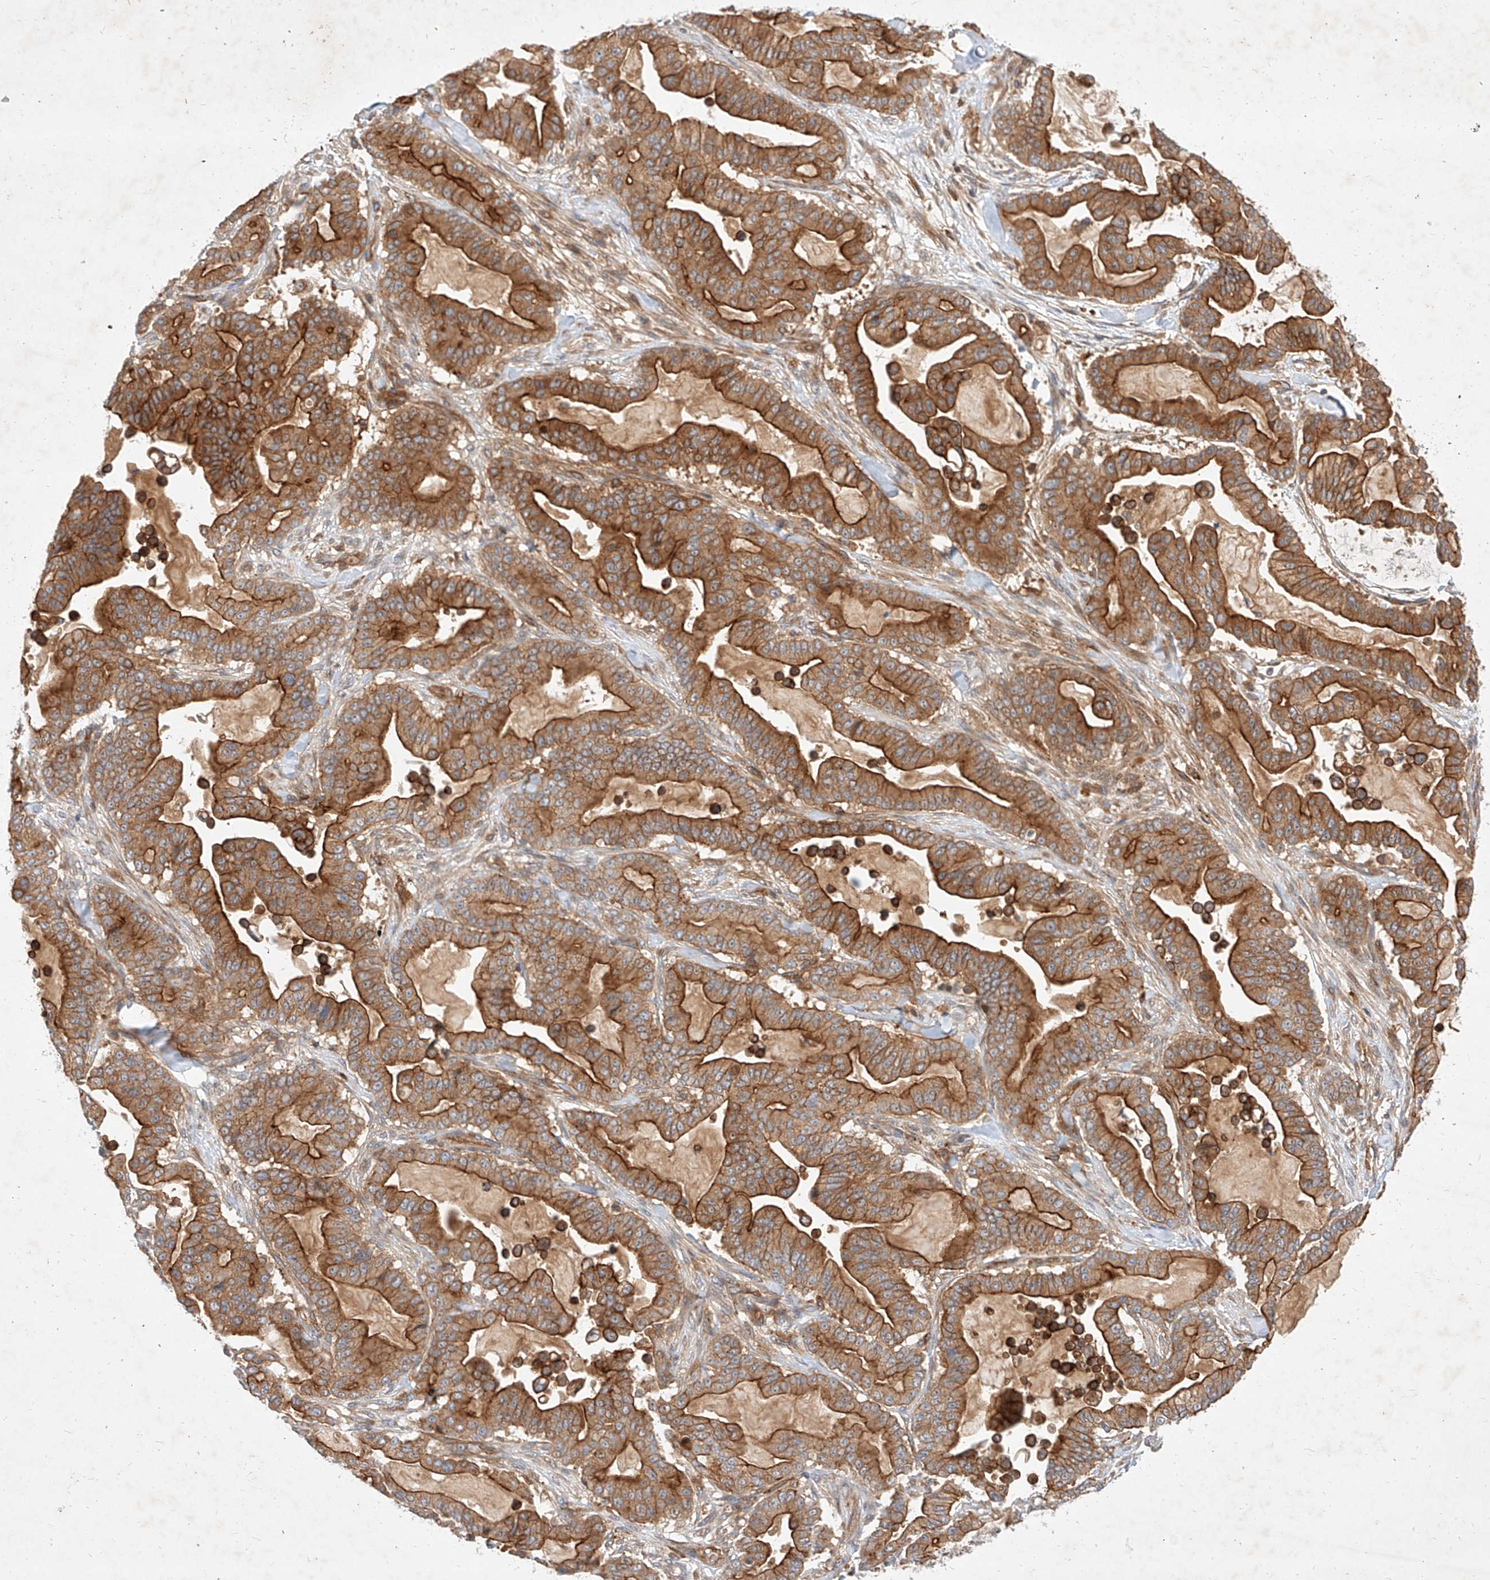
{"staining": {"intensity": "strong", "quantity": ">75%", "location": "cytoplasmic/membranous"}, "tissue": "pancreatic cancer", "cell_type": "Tumor cells", "image_type": "cancer", "snomed": [{"axis": "morphology", "description": "Adenocarcinoma, NOS"}, {"axis": "topography", "description": "Pancreas"}], "caption": "Approximately >75% of tumor cells in pancreatic adenocarcinoma reveal strong cytoplasmic/membranous protein staining as visualized by brown immunohistochemical staining.", "gene": "NFAM1", "patient": {"sex": "male", "age": 63}}